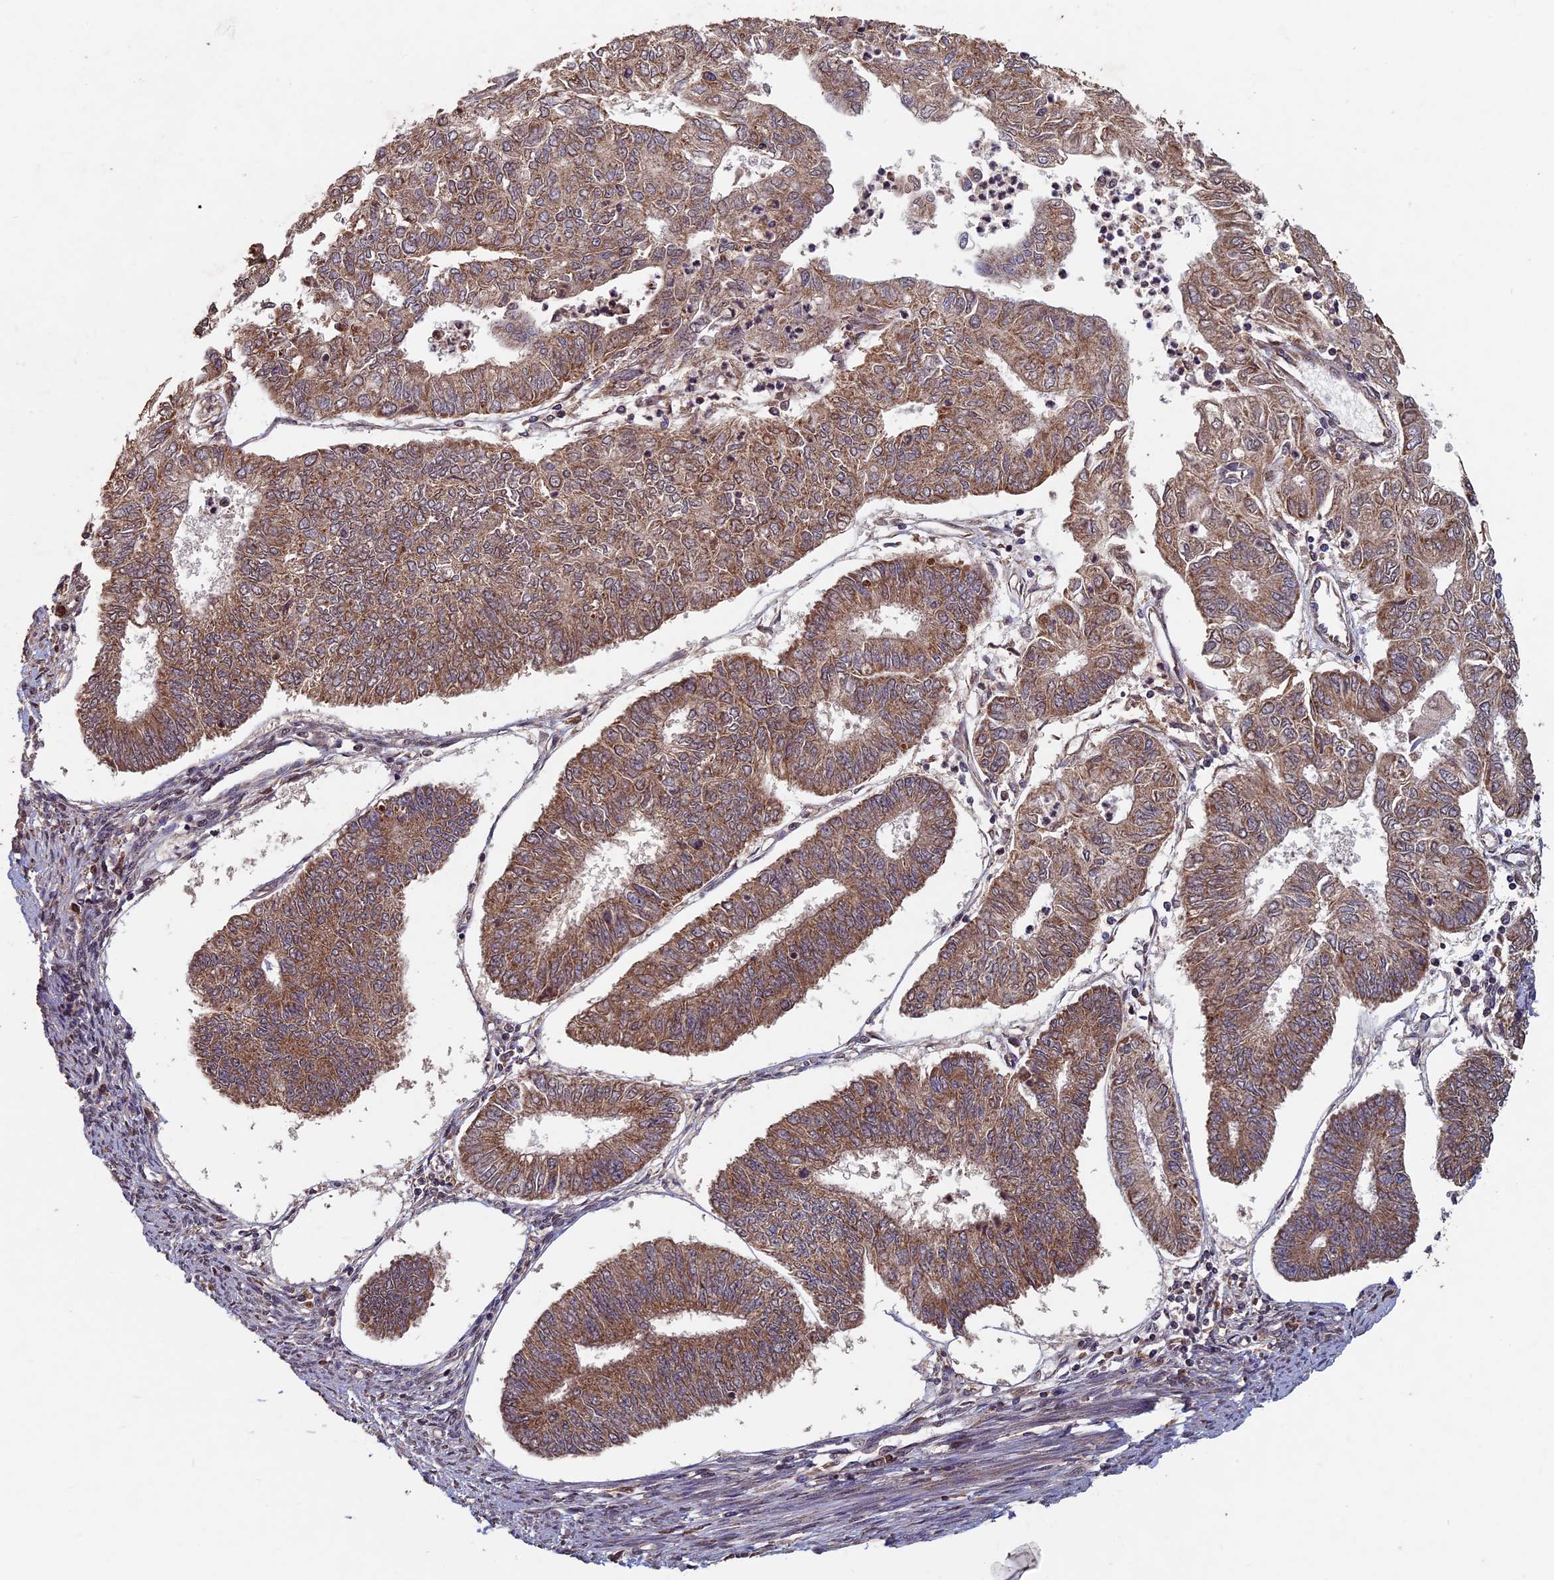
{"staining": {"intensity": "moderate", "quantity": ">75%", "location": "cytoplasmic/membranous"}, "tissue": "endometrial cancer", "cell_type": "Tumor cells", "image_type": "cancer", "snomed": [{"axis": "morphology", "description": "Adenocarcinoma, NOS"}, {"axis": "topography", "description": "Endometrium"}], "caption": "Approximately >75% of tumor cells in endometrial adenocarcinoma show moderate cytoplasmic/membranous protein expression as visualized by brown immunohistochemical staining.", "gene": "RCCD1", "patient": {"sex": "female", "age": 68}}